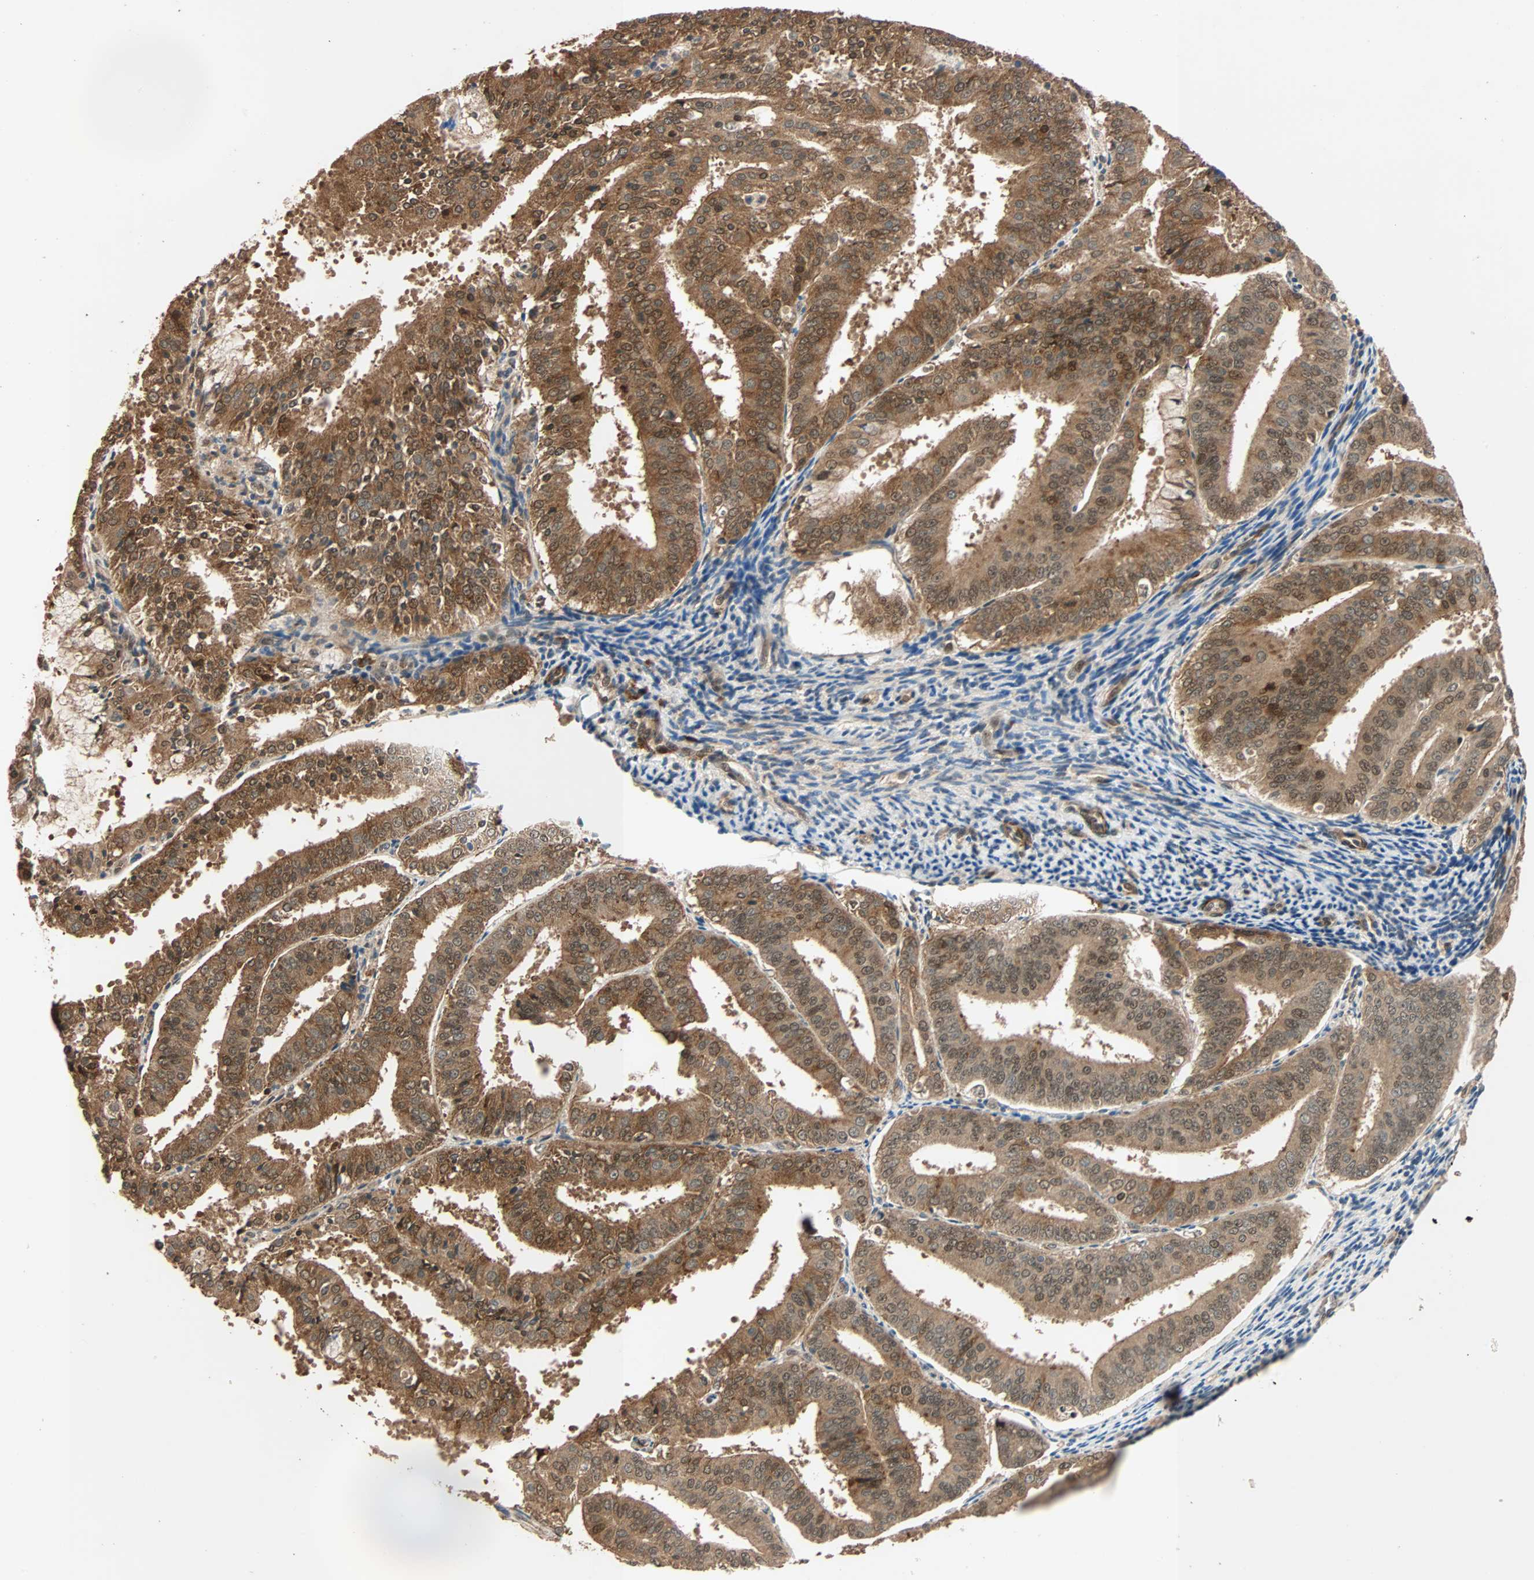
{"staining": {"intensity": "strong", "quantity": ">75%", "location": "cytoplasmic/membranous,nuclear"}, "tissue": "endometrial cancer", "cell_type": "Tumor cells", "image_type": "cancer", "snomed": [{"axis": "morphology", "description": "Adenocarcinoma, NOS"}, {"axis": "topography", "description": "Endometrium"}], "caption": "A brown stain shows strong cytoplasmic/membranous and nuclear positivity of a protein in human endometrial cancer tumor cells.", "gene": "QSER1", "patient": {"sex": "female", "age": 63}}